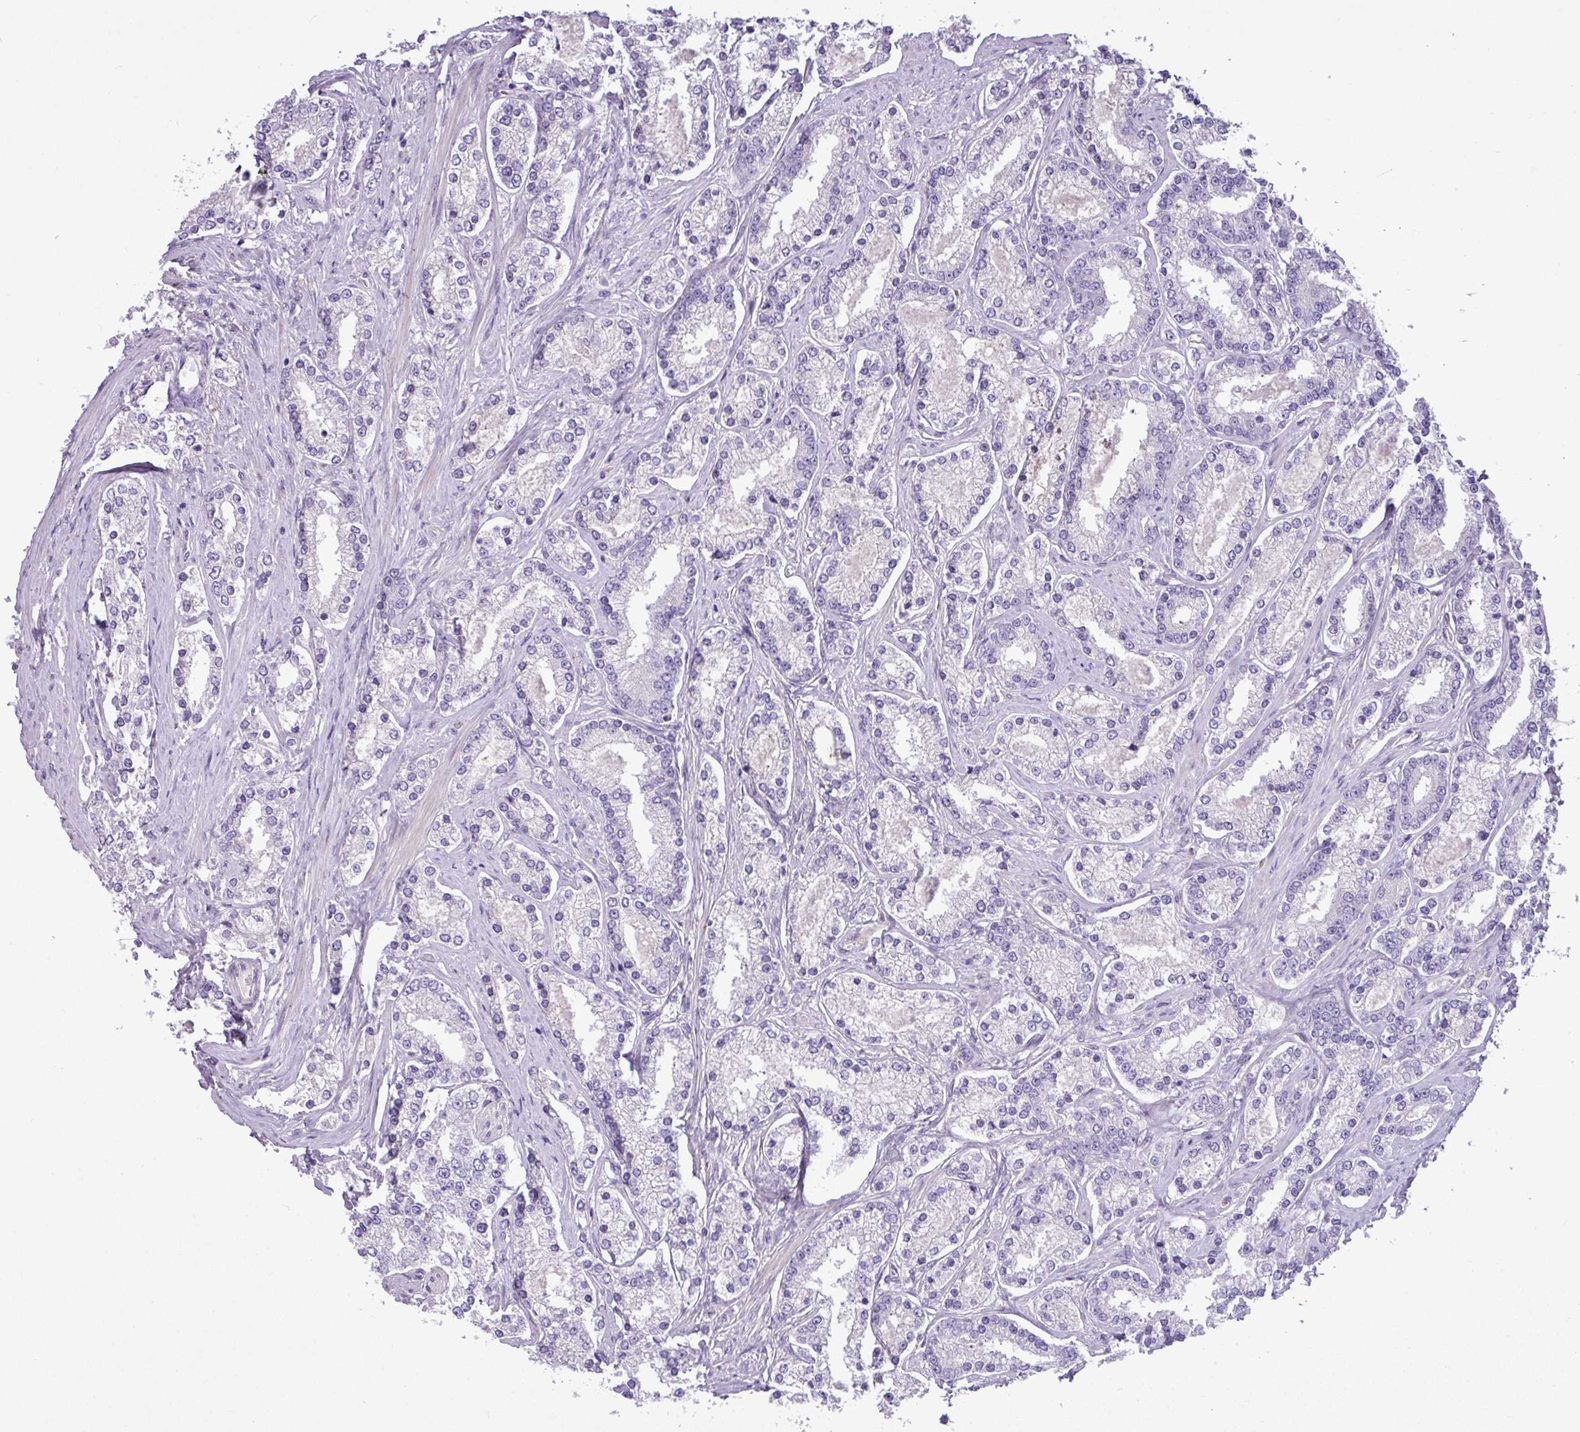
{"staining": {"intensity": "negative", "quantity": "none", "location": "none"}, "tissue": "prostate cancer", "cell_type": "Tumor cells", "image_type": "cancer", "snomed": [{"axis": "morphology", "description": "Normal tissue, NOS"}, {"axis": "morphology", "description": "Adenocarcinoma, High grade"}, {"axis": "topography", "description": "Prostate"}], "caption": "High magnification brightfield microscopy of prostate adenocarcinoma (high-grade) stained with DAB (3,3'-diaminobenzidine) (brown) and counterstained with hematoxylin (blue): tumor cells show no significant expression.", "gene": "CD248", "patient": {"sex": "male", "age": 83}}